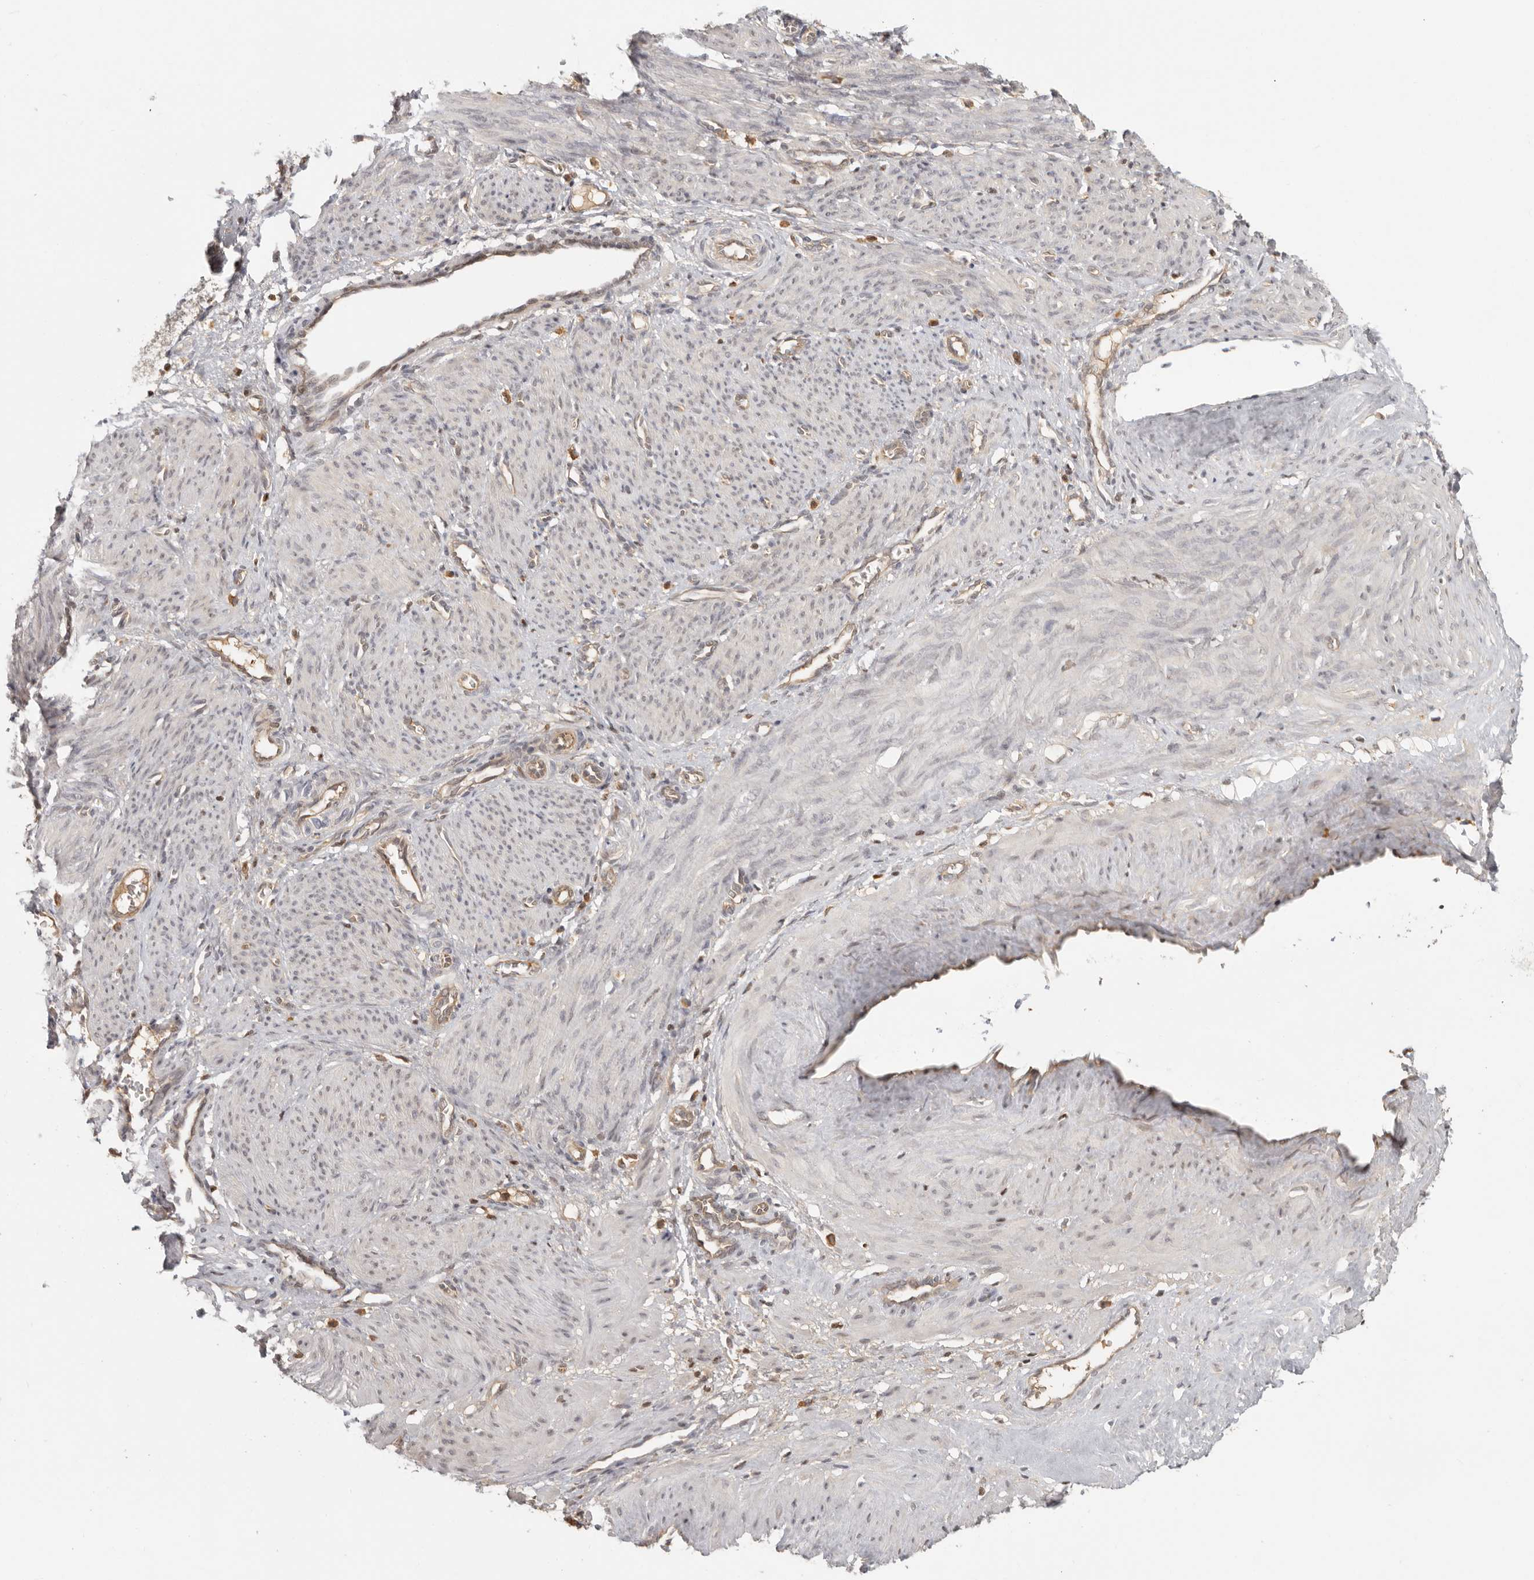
{"staining": {"intensity": "negative", "quantity": "none", "location": "none"}, "tissue": "smooth muscle", "cell_type": "Smooth muscle cells", "image_type": "normal", "snomed": [{"axis": "morphology", "description": "Normal tissue, NOS"}, {"axis": "topography", "description": "Endometrium"}], "caption": "Immunohistochemistry (IHC) histopathology image of benign smooth muscle: human smooth muscle stained with DAB exhibits no significant protein expression in smooth muscle cells. (IHC, brightfield microscopy, high magnification).", "gene": "PSMA5", "patient": {"sex": "female", "age": 33}}